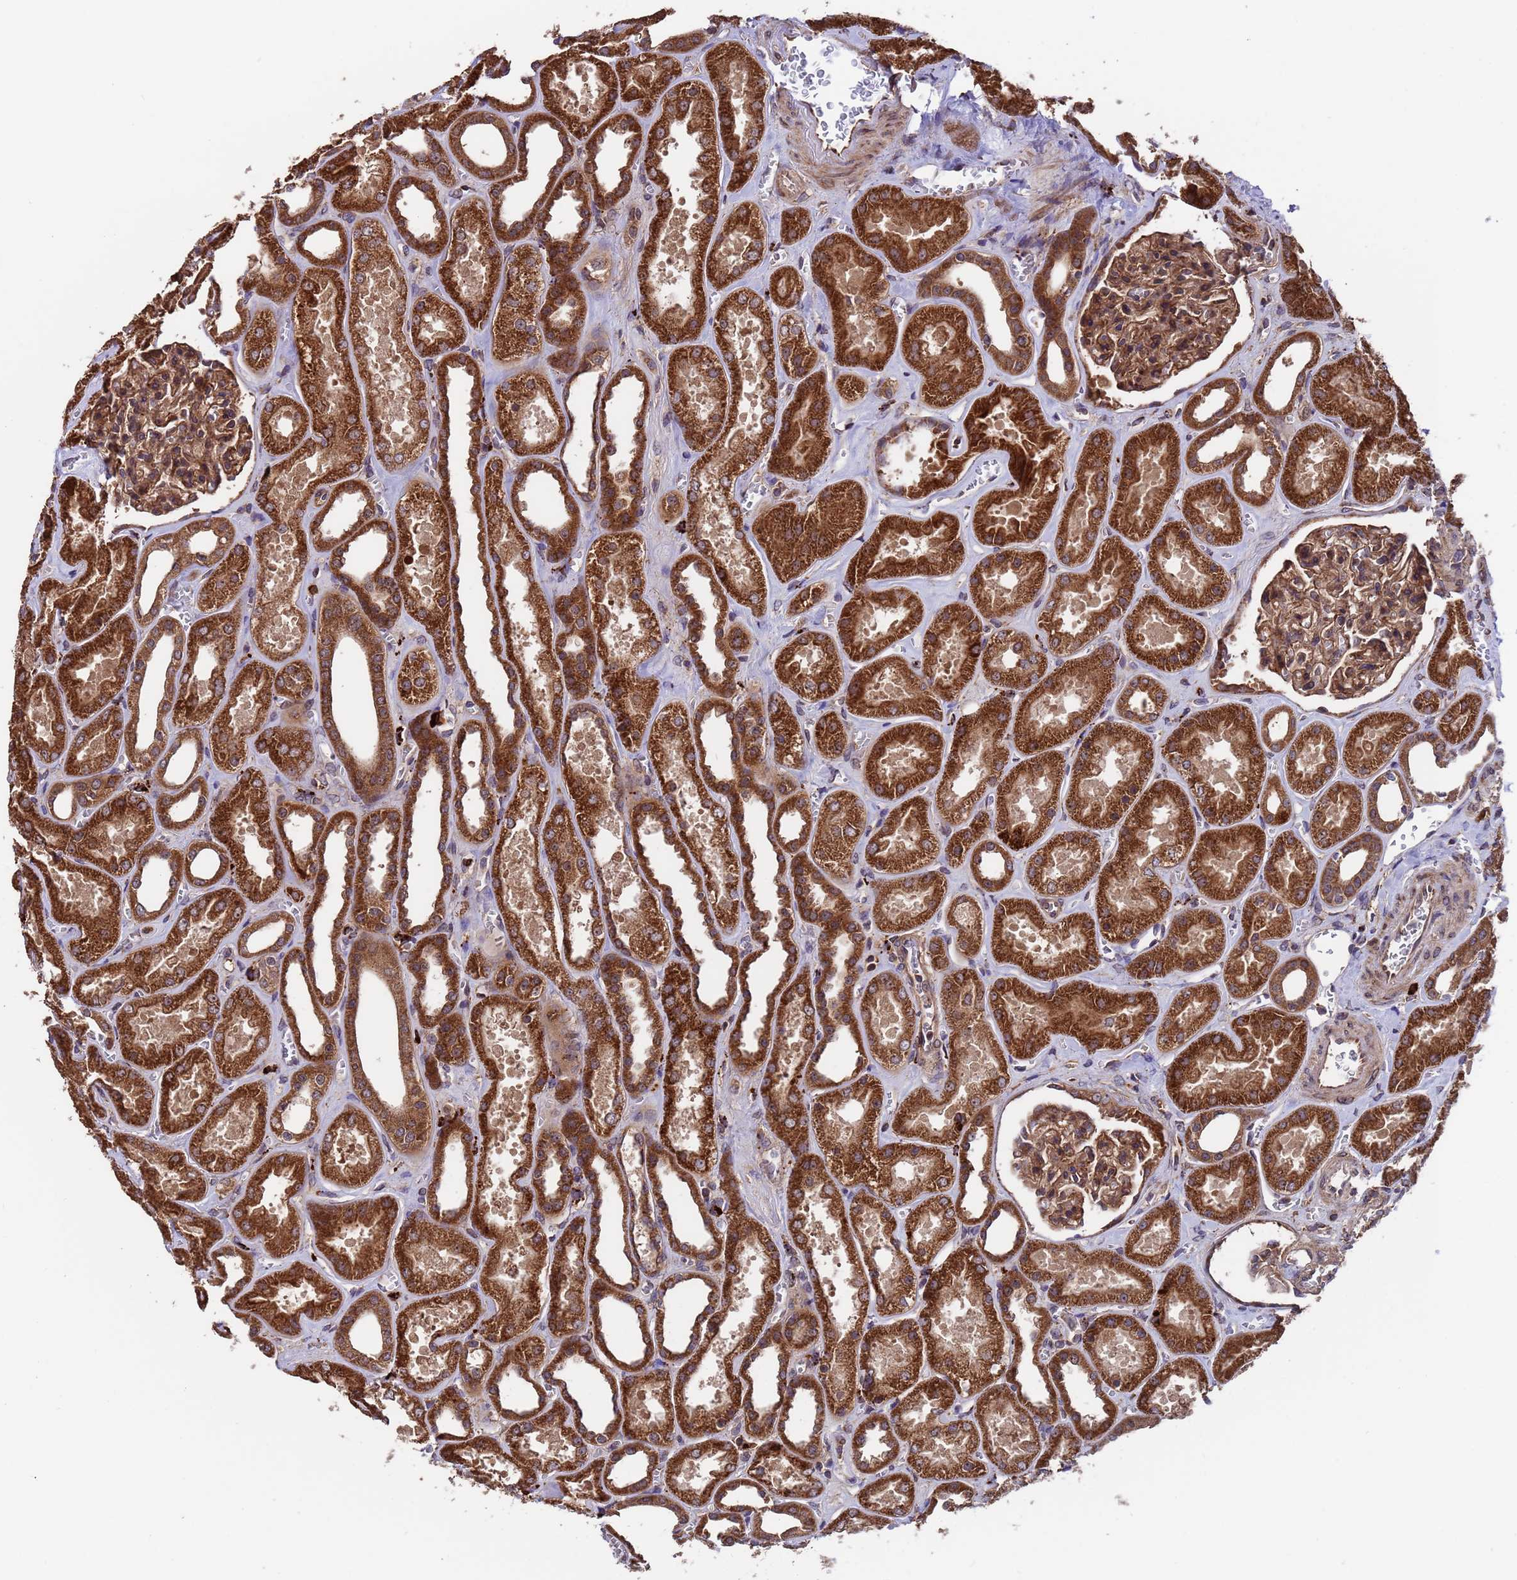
{"staining": {"intensity": "strong", "quantity": ">75%", "location": "cytoplasmic/membranous"}, "tissue": "kidney", "cell_type": "Cells in glomeruli", "image_type": "normal", "snomed": [{"axis": "morphology", "description": "Normal tissue, NOS"}, {"axis": "morphology", "description": "Adenocarcinoma, NOS"}, {"axis": "topography", "description": "Kidney"}], "caption": "Immunohistochemical staining of unremarkable kidney reveals high levels of strong cytoplasmic/membranous positivity in approximately >75% of cells in glomeruli. (DAB = brown stain, brightfield microscopy at high magnification).", "gene": "TSR3", "patient": {"sex": "female", "age": 68}}